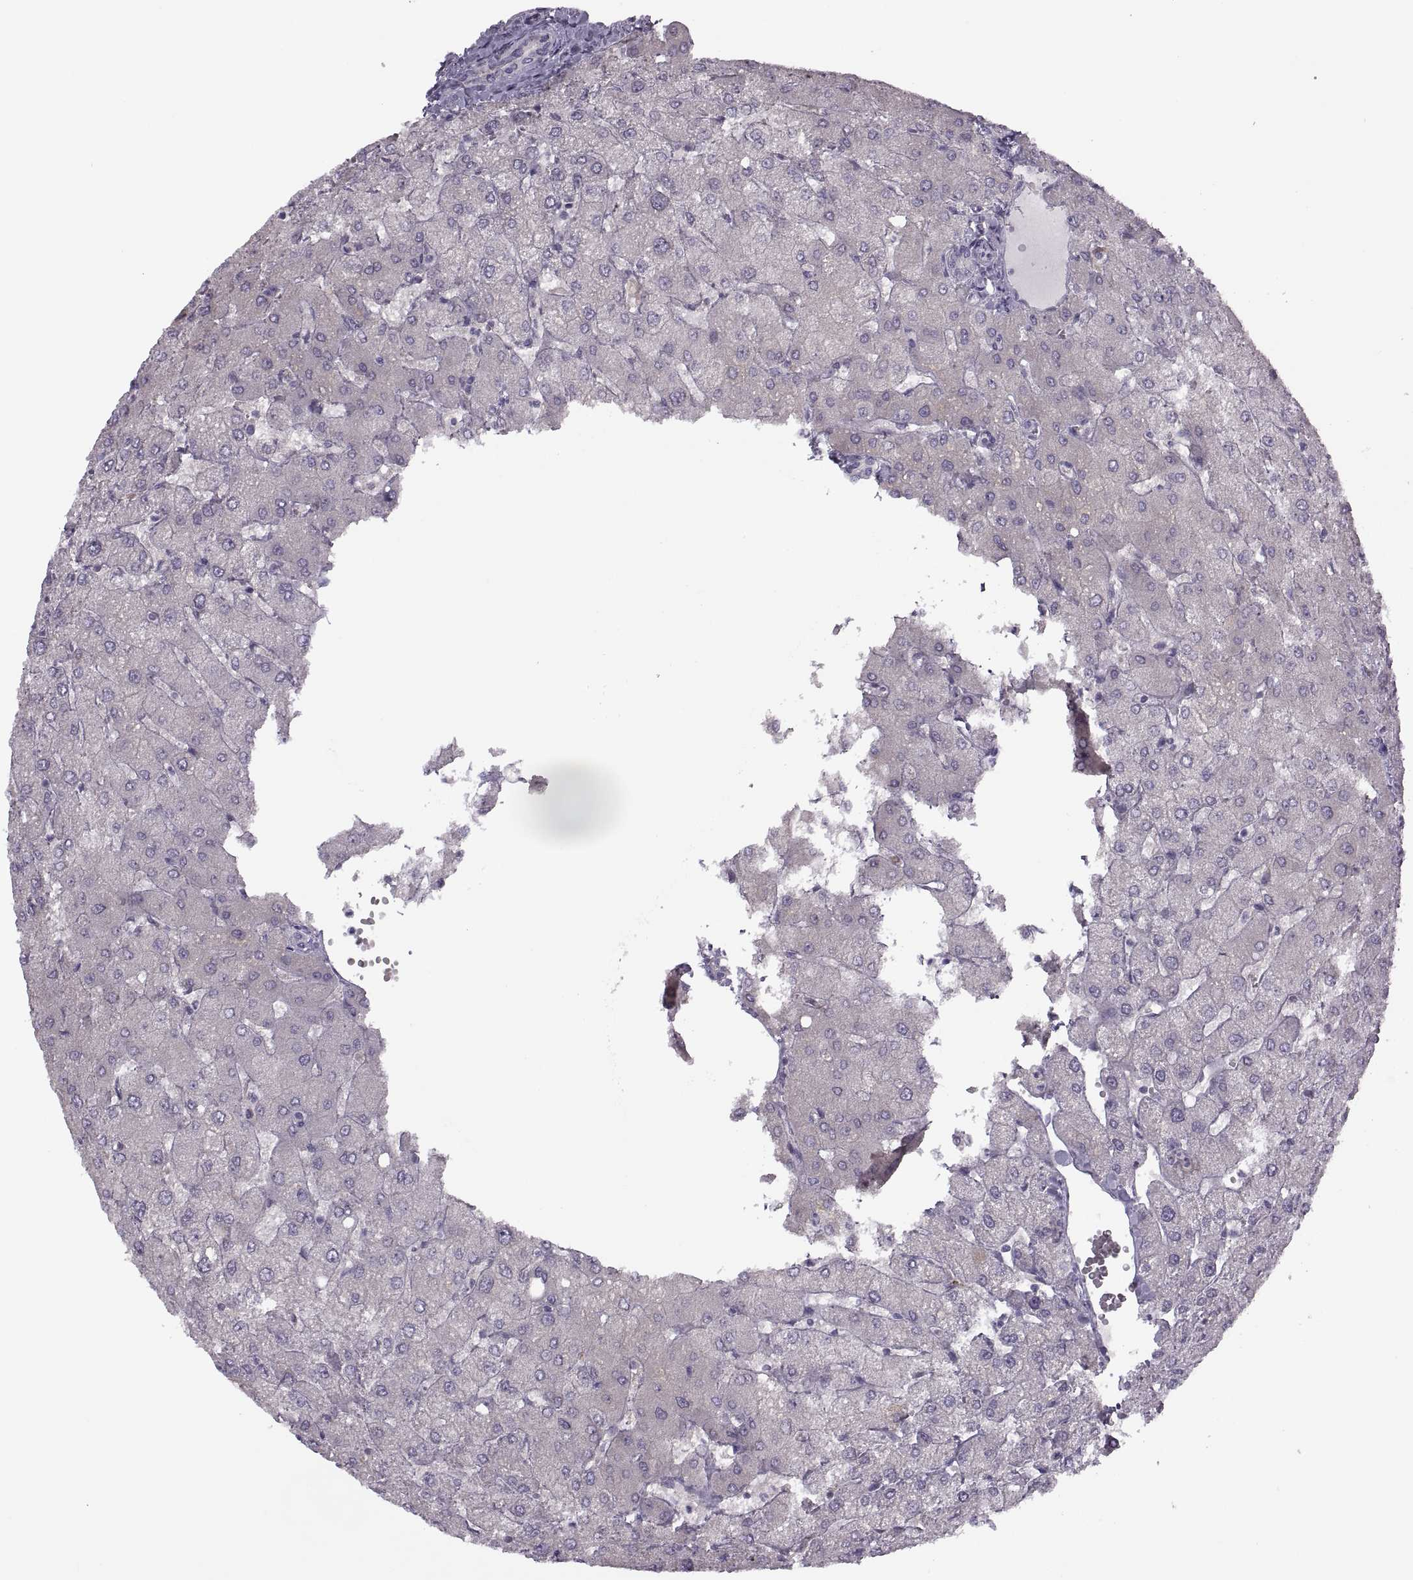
{"staining": {"intensity": "negative", "quantity": "none", "location": "none"}, "tissue": "liver", "cell_type": "Cholangiocytes", "image_type": "normal", "snomed": [{"axis": "morphology", "description": "Normal tissue, NOS"}, {"axis": "topography", "description": "Liver"}], "caption": "Unremarkable liver was stained to show a protein in brown. There is no significant positivity in cholangiocytes. (DAB IHC visualized using brightfield microscopy, high magnification).", "gene": "H2AP", "patient": {"sex": "female", "age": 54}}